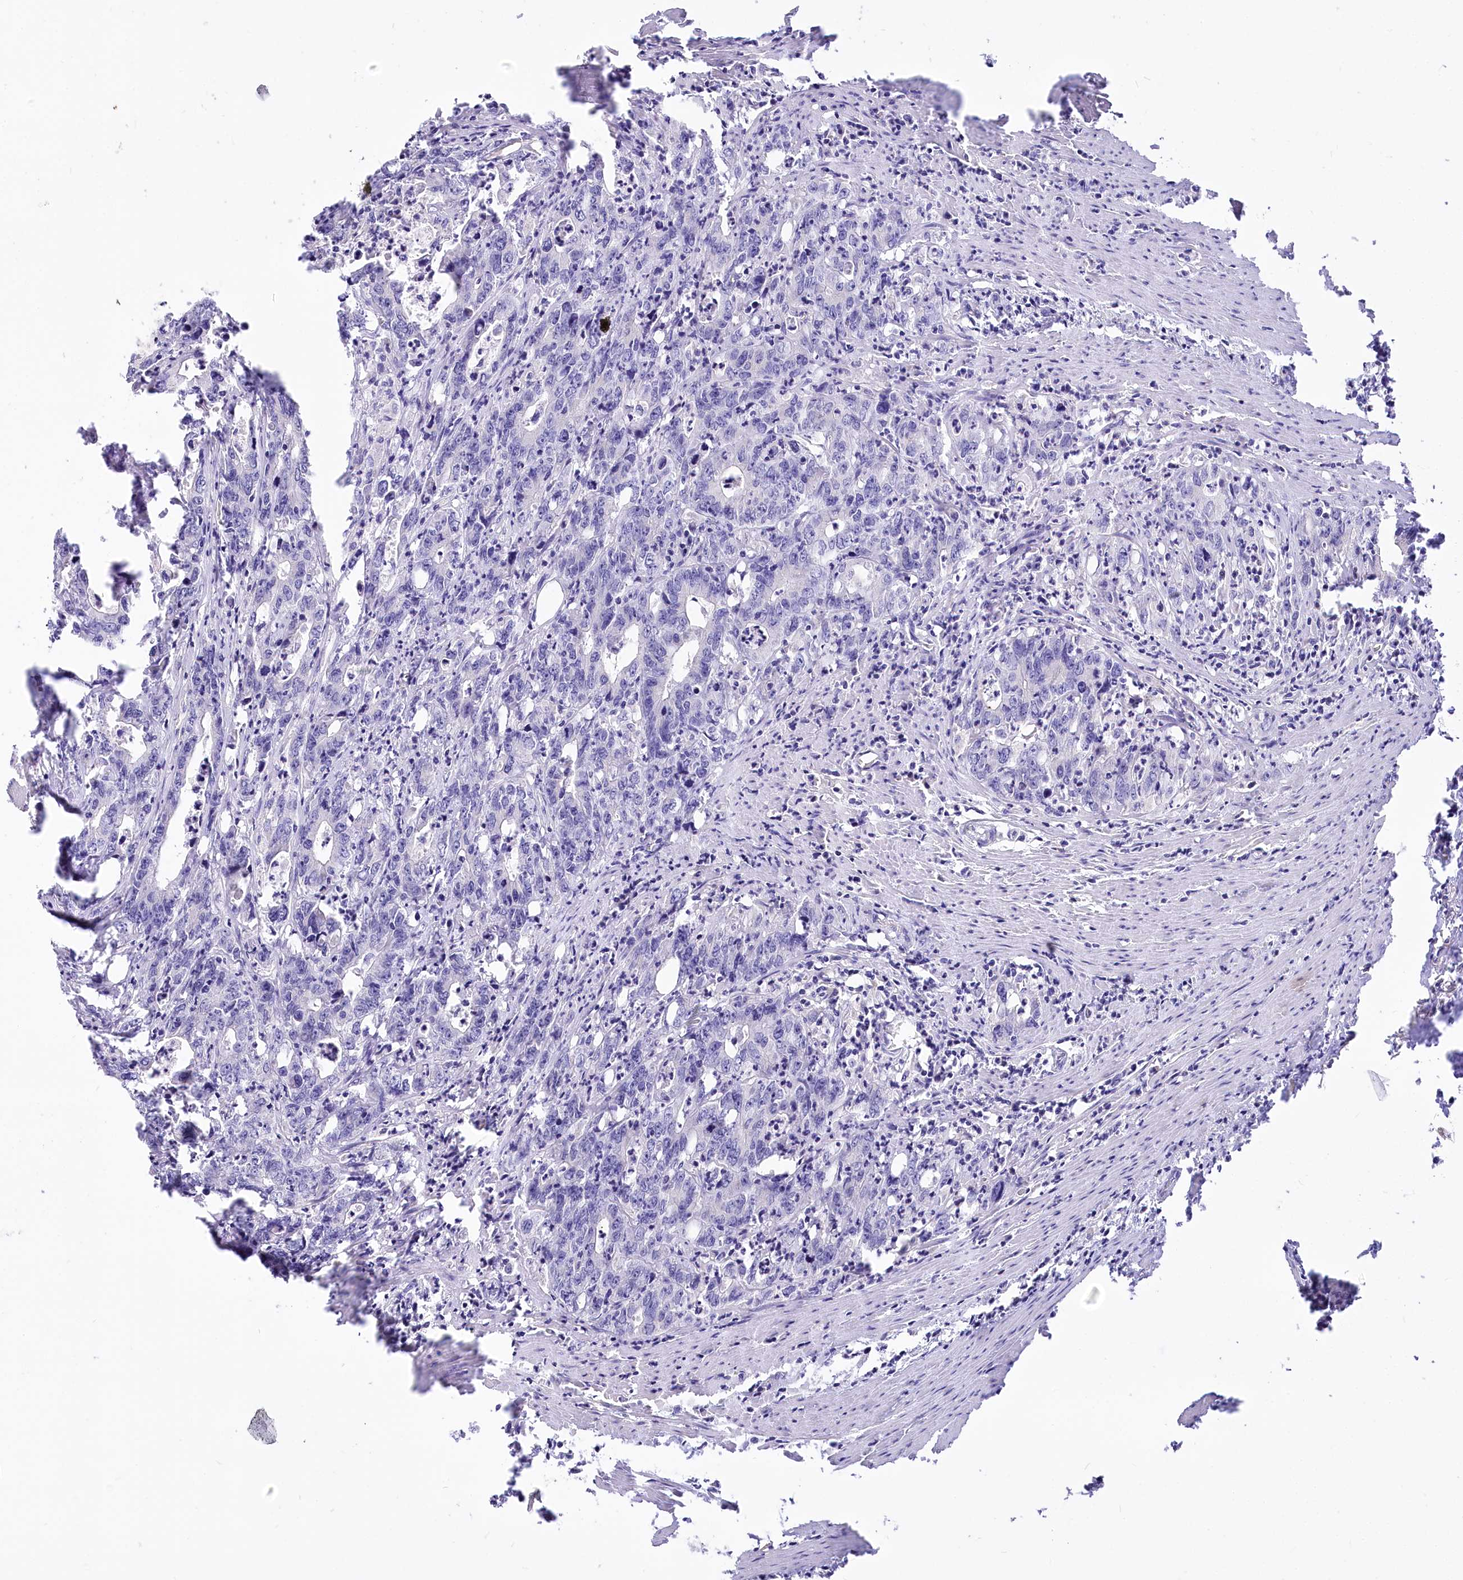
{"staining": {"intensity": "negative", "quantity": "none", "location": "none"}, "tissue": "colorectal cancer", "cell_type": "Tumor cells", "image_type": "cancer", "snomed": [{"axis": "morphology", "description": "Adenocarcinoma, NOS"}, {"axis": "topography", "description": "Colon"}], "caption": "An immunohistochemistry (IHC) histopathology image of colorectal adenocarcinoma is shown. There is no staining in tumor cells of colorectal adenocarcinoma.", "gene": "STT3B", "patient": {"sex": "female", "age": 75}}